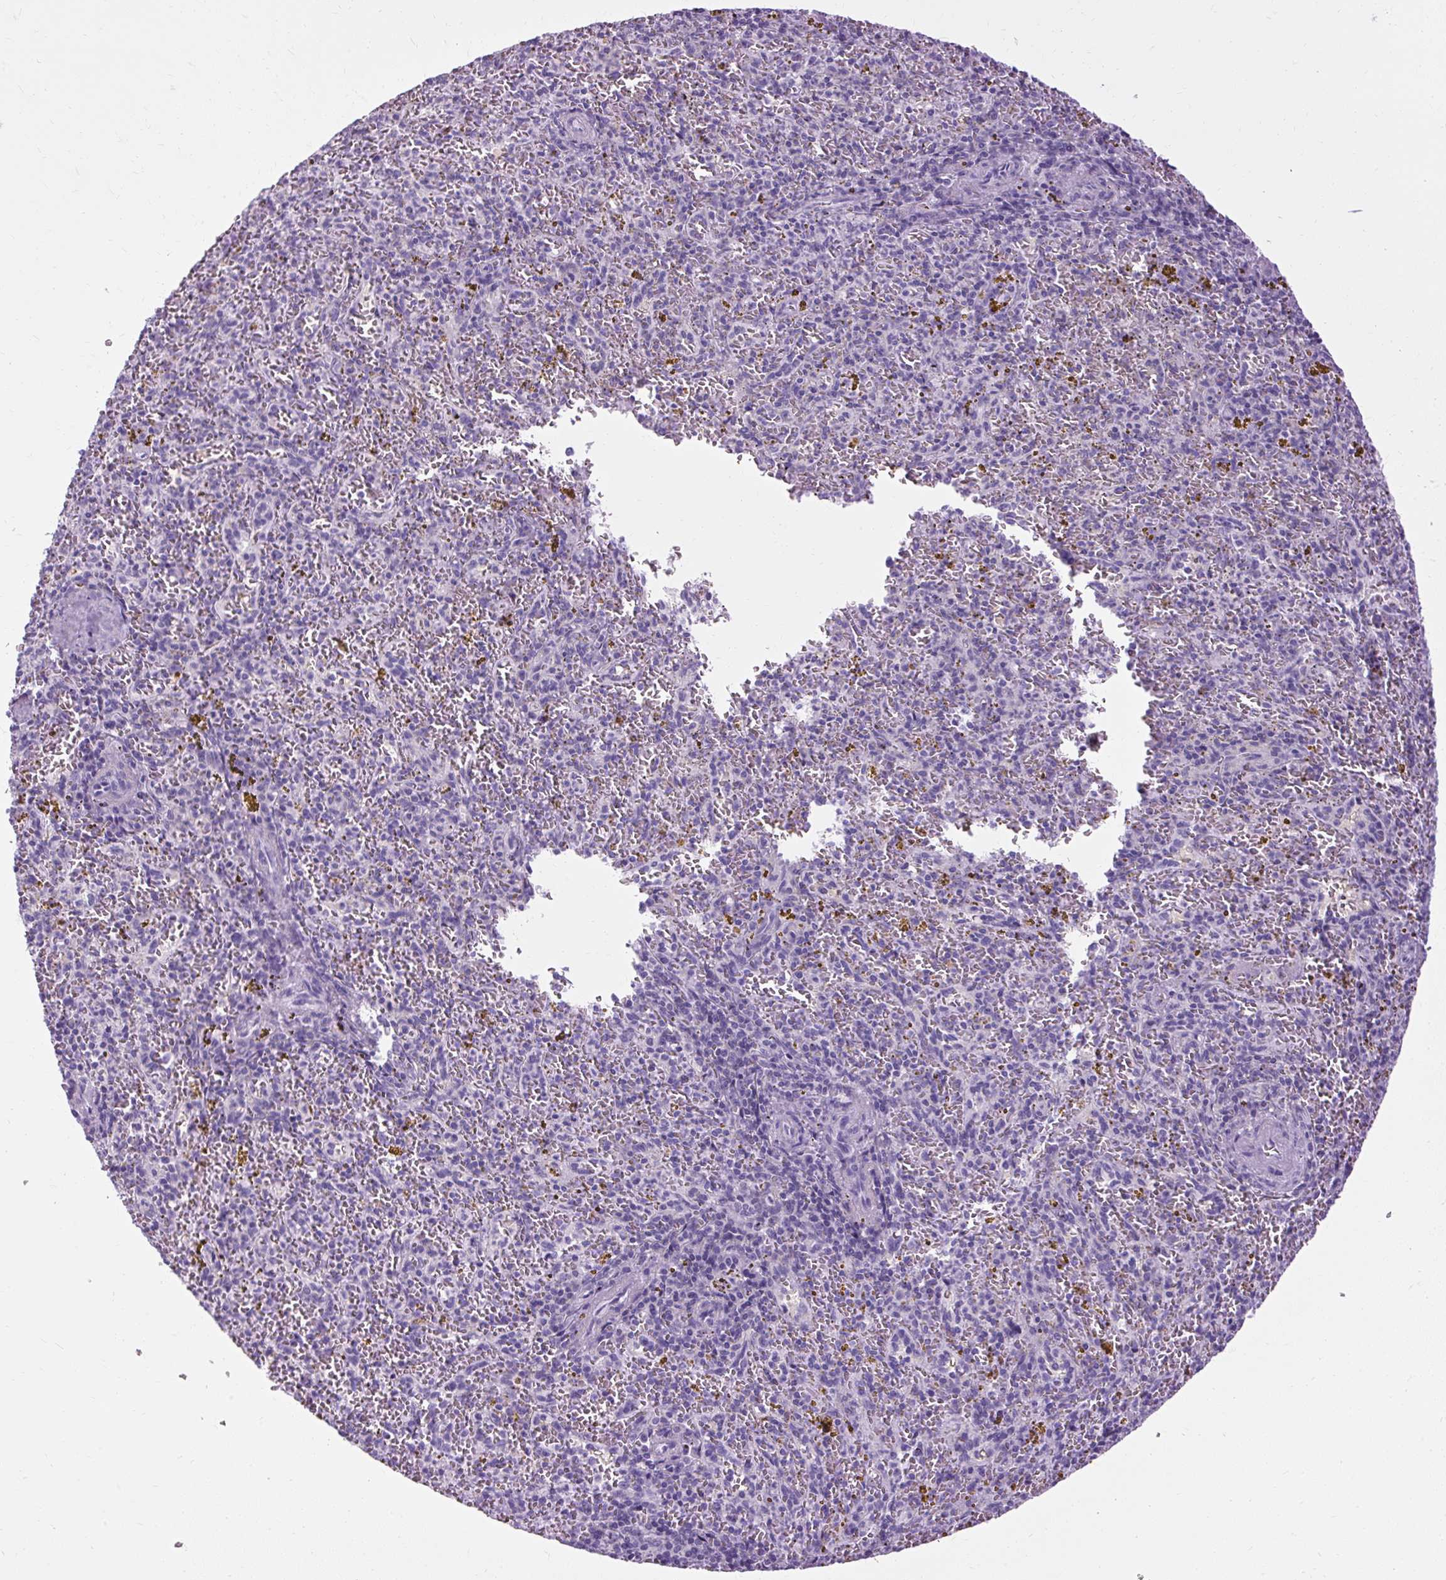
{"staining": {"intensity": "negative", "quantity": "none", "location": "none"}, "tissue": "spleen", "cell_type": "Cells in red pulp", "image_type": "normal", "snomed": [{"axis": "morphology", "description": "Normal tissue, NOS"}, {"axis": "topography", "description": "Spleen"}], "caption": "Histopathology image shows no protein positivity in cells in red pulp of benign spleen.", "gene": "B3GNT4", "patient": {"sex": "male", "age": 57}}